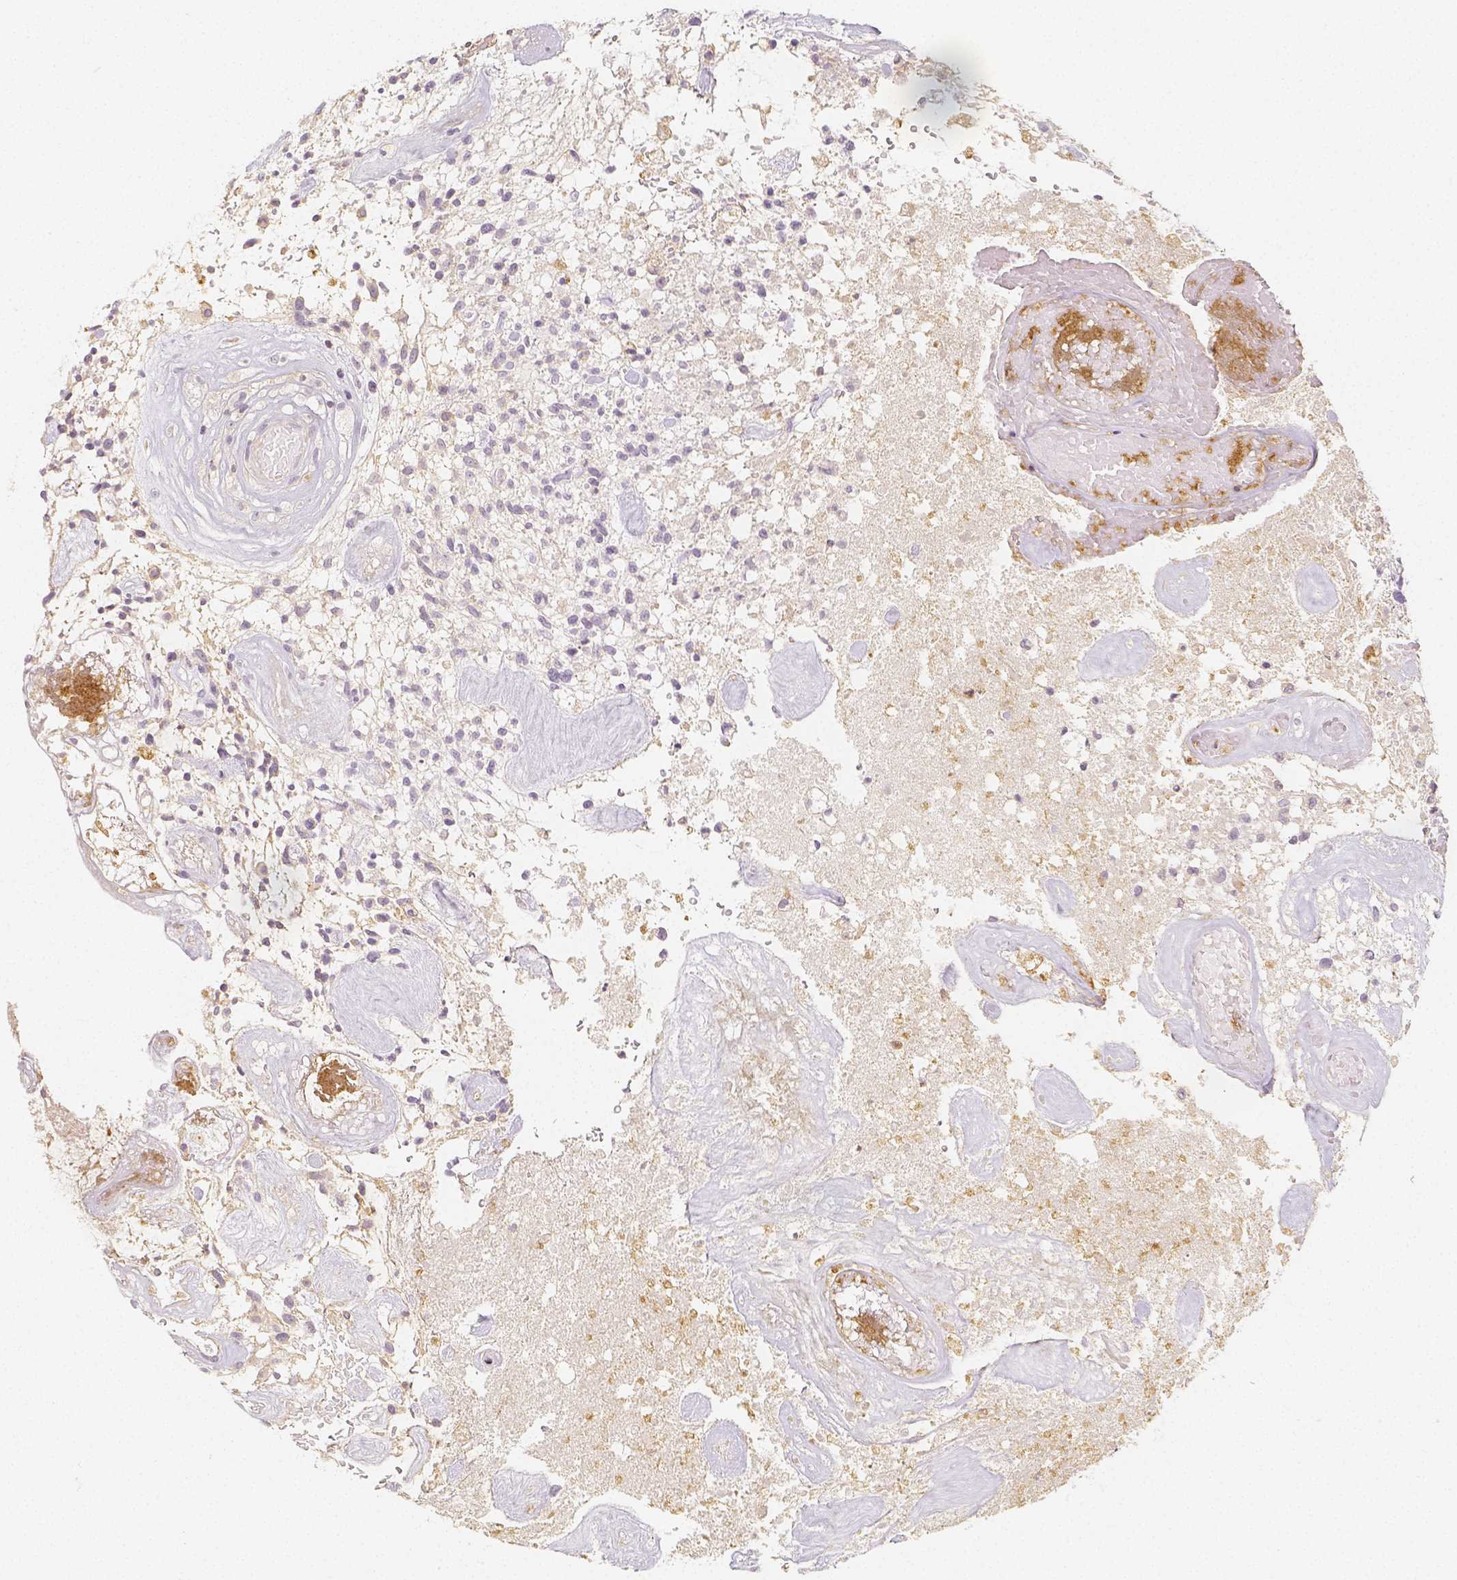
{"staining": {"intensity": "negative", "quantity": "none", "location": "none"}, "tissue": "glioma", "cell_type": "Tumor cells", "image_type": "cancer", "snomed": [{"axis": "morphology", "description": "Glioma, malignant, High grade"}, {"axis": "topography", "description": "Brain"}], "caption": "Immunohistochemistry of human malignant glioma (high-grade) demonstrates no positivity in tumor cells.", "gene": "PTPRJ", "patient": {"sex": "male", "age": 75}}